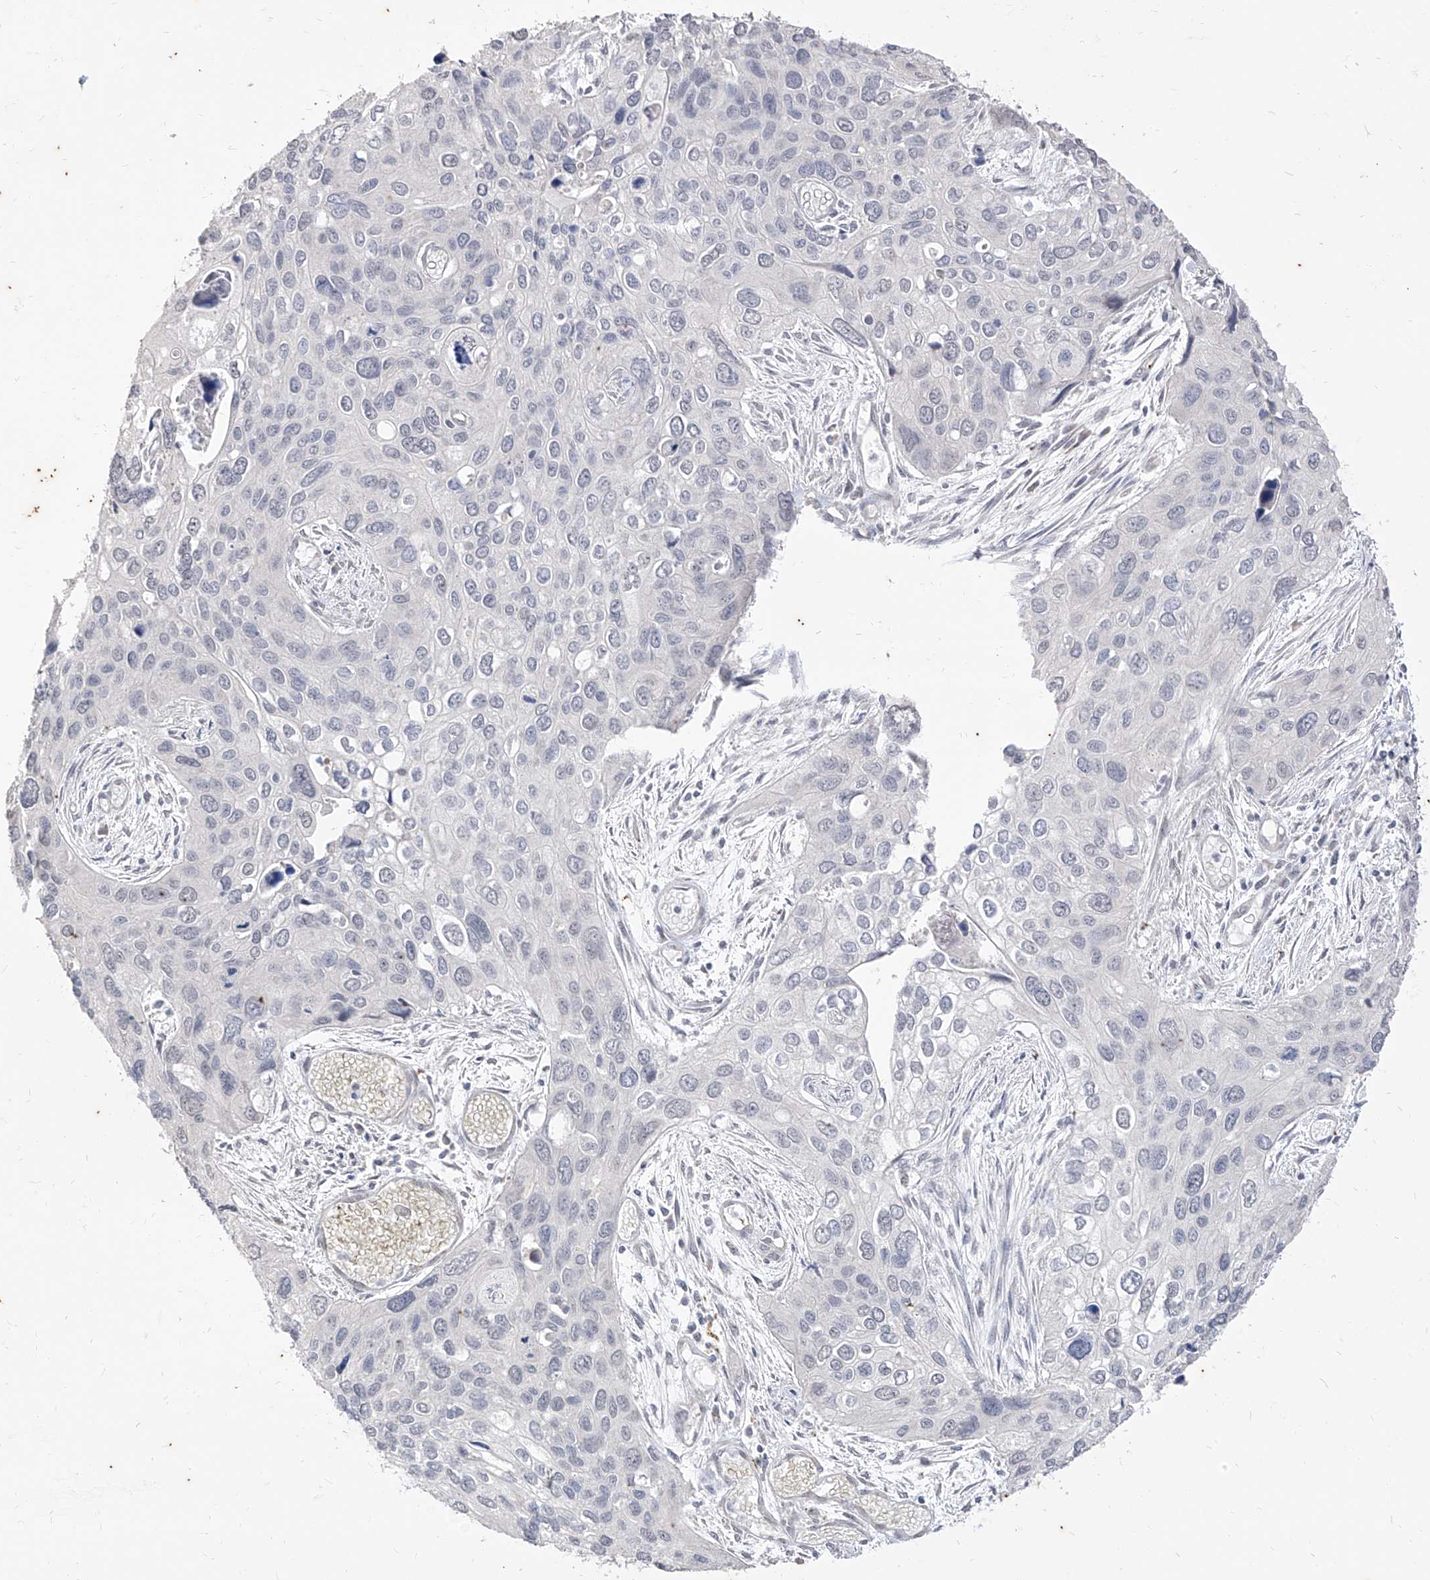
{"staining": {"intensity": "negative", "quantity": "none", "location": "none"}, "tissue": "cervical cancer", "cell_type": "Tumor cells", "image_type": "cancer", "snomed": [{"axis": "morphology", "description": "Squamous cell carcinoma, NOS"}, {"axis": "topography", "description": "Cervix"}], "caption": "Image shows no significant protein staining in tumor cells of cervical squamous cell carcinoma.", "gene": "PHF20L1", "patient": {"sex": "female", "age": 55}}